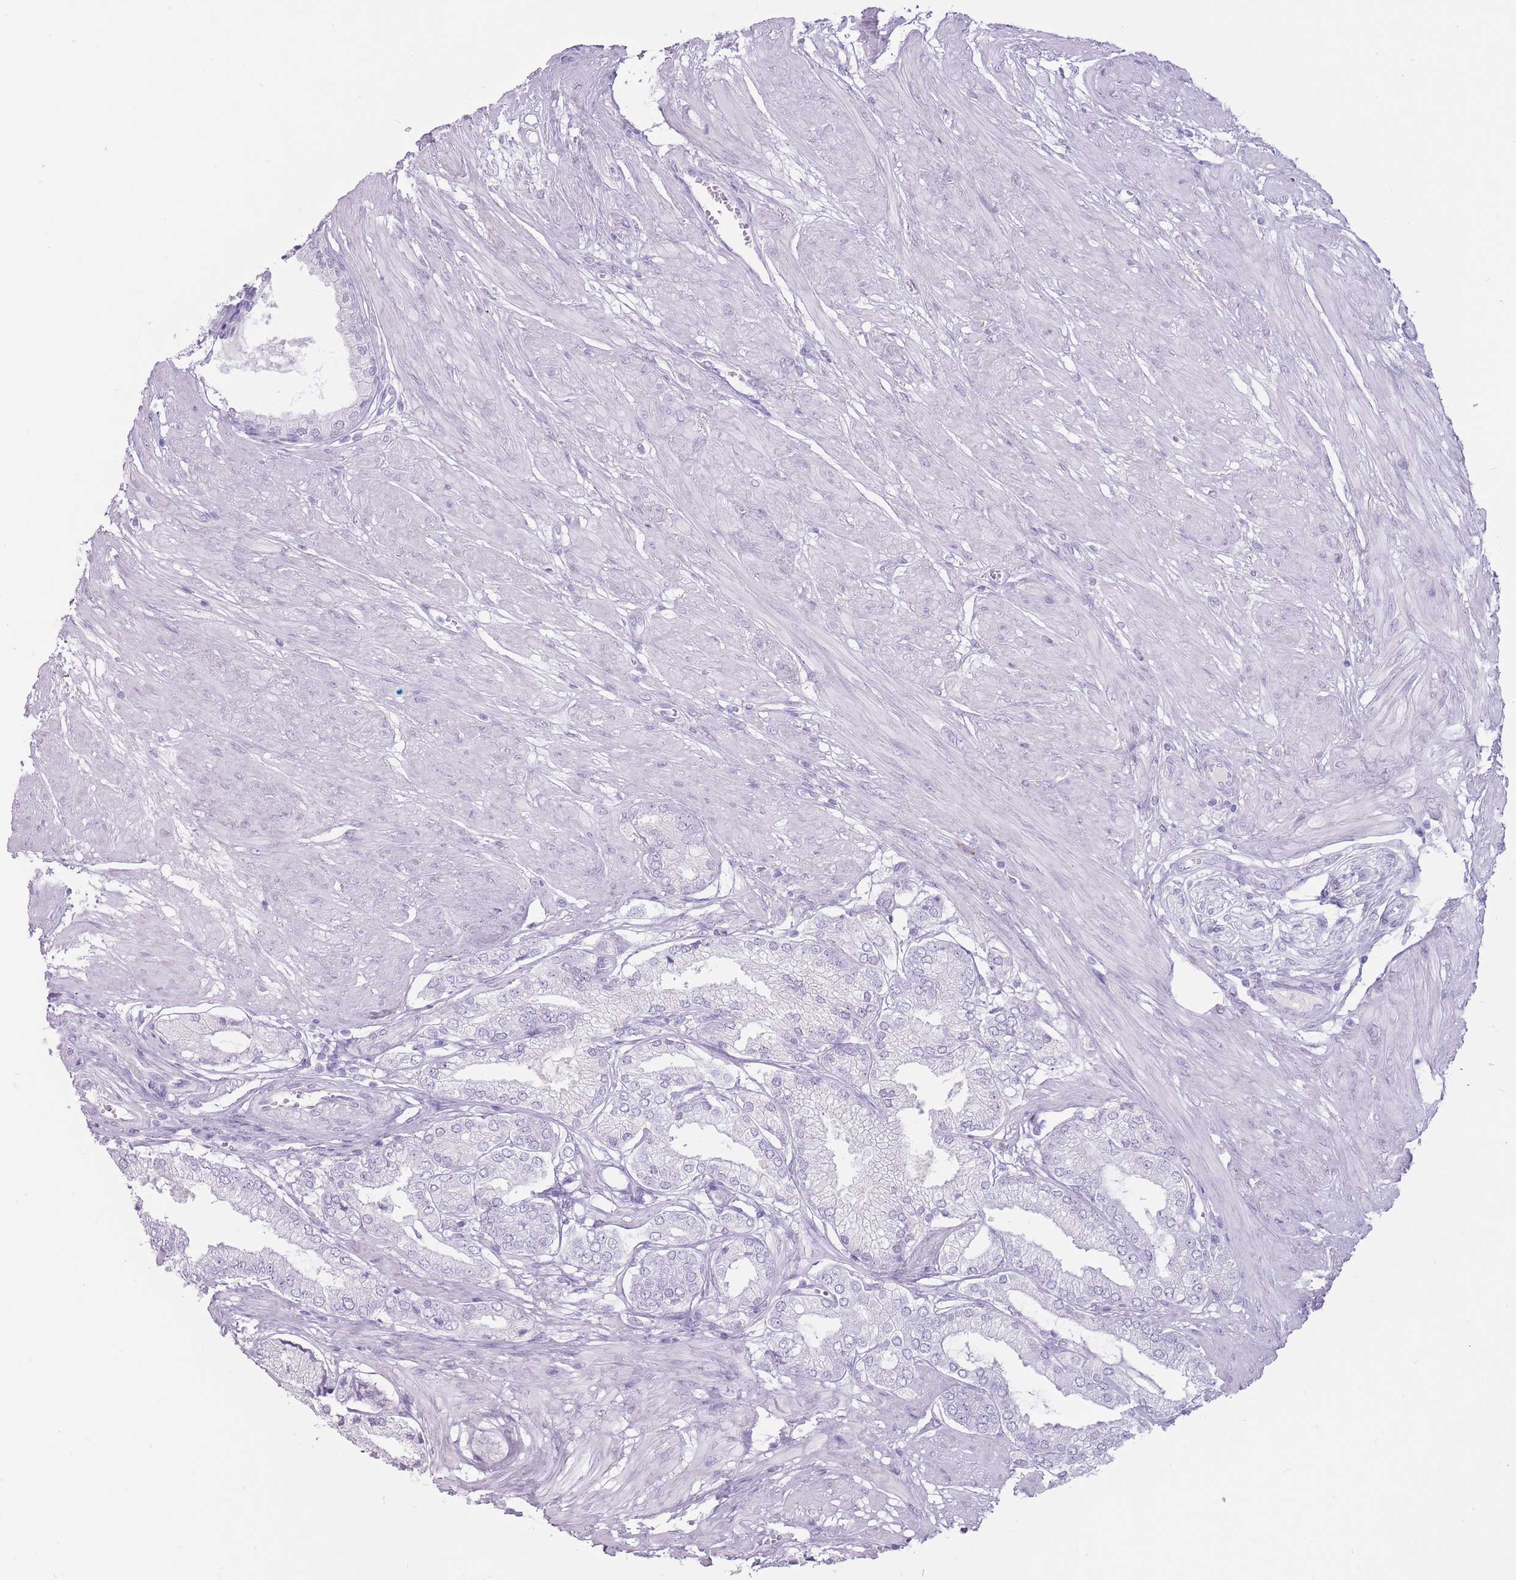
{"staining": {"intensity": "negative", "quantity": "none", "location": "none"}, "tissue": "prostate cancer", "cell_type": "Tumor cells", "image_type": "cancer", "snomed": [{"axis": "morphology", "description": "Adenocarcinoma, High grade"}, {"axis": "topography", "description": "Prostate and seminal vesicle, NOS"}], "caption": "Histopathology image shows no significant protein staining in tumor cells of prostate cancer.", "gene": "PNMA3", "patient": {"sex": "male", "age": 64}}